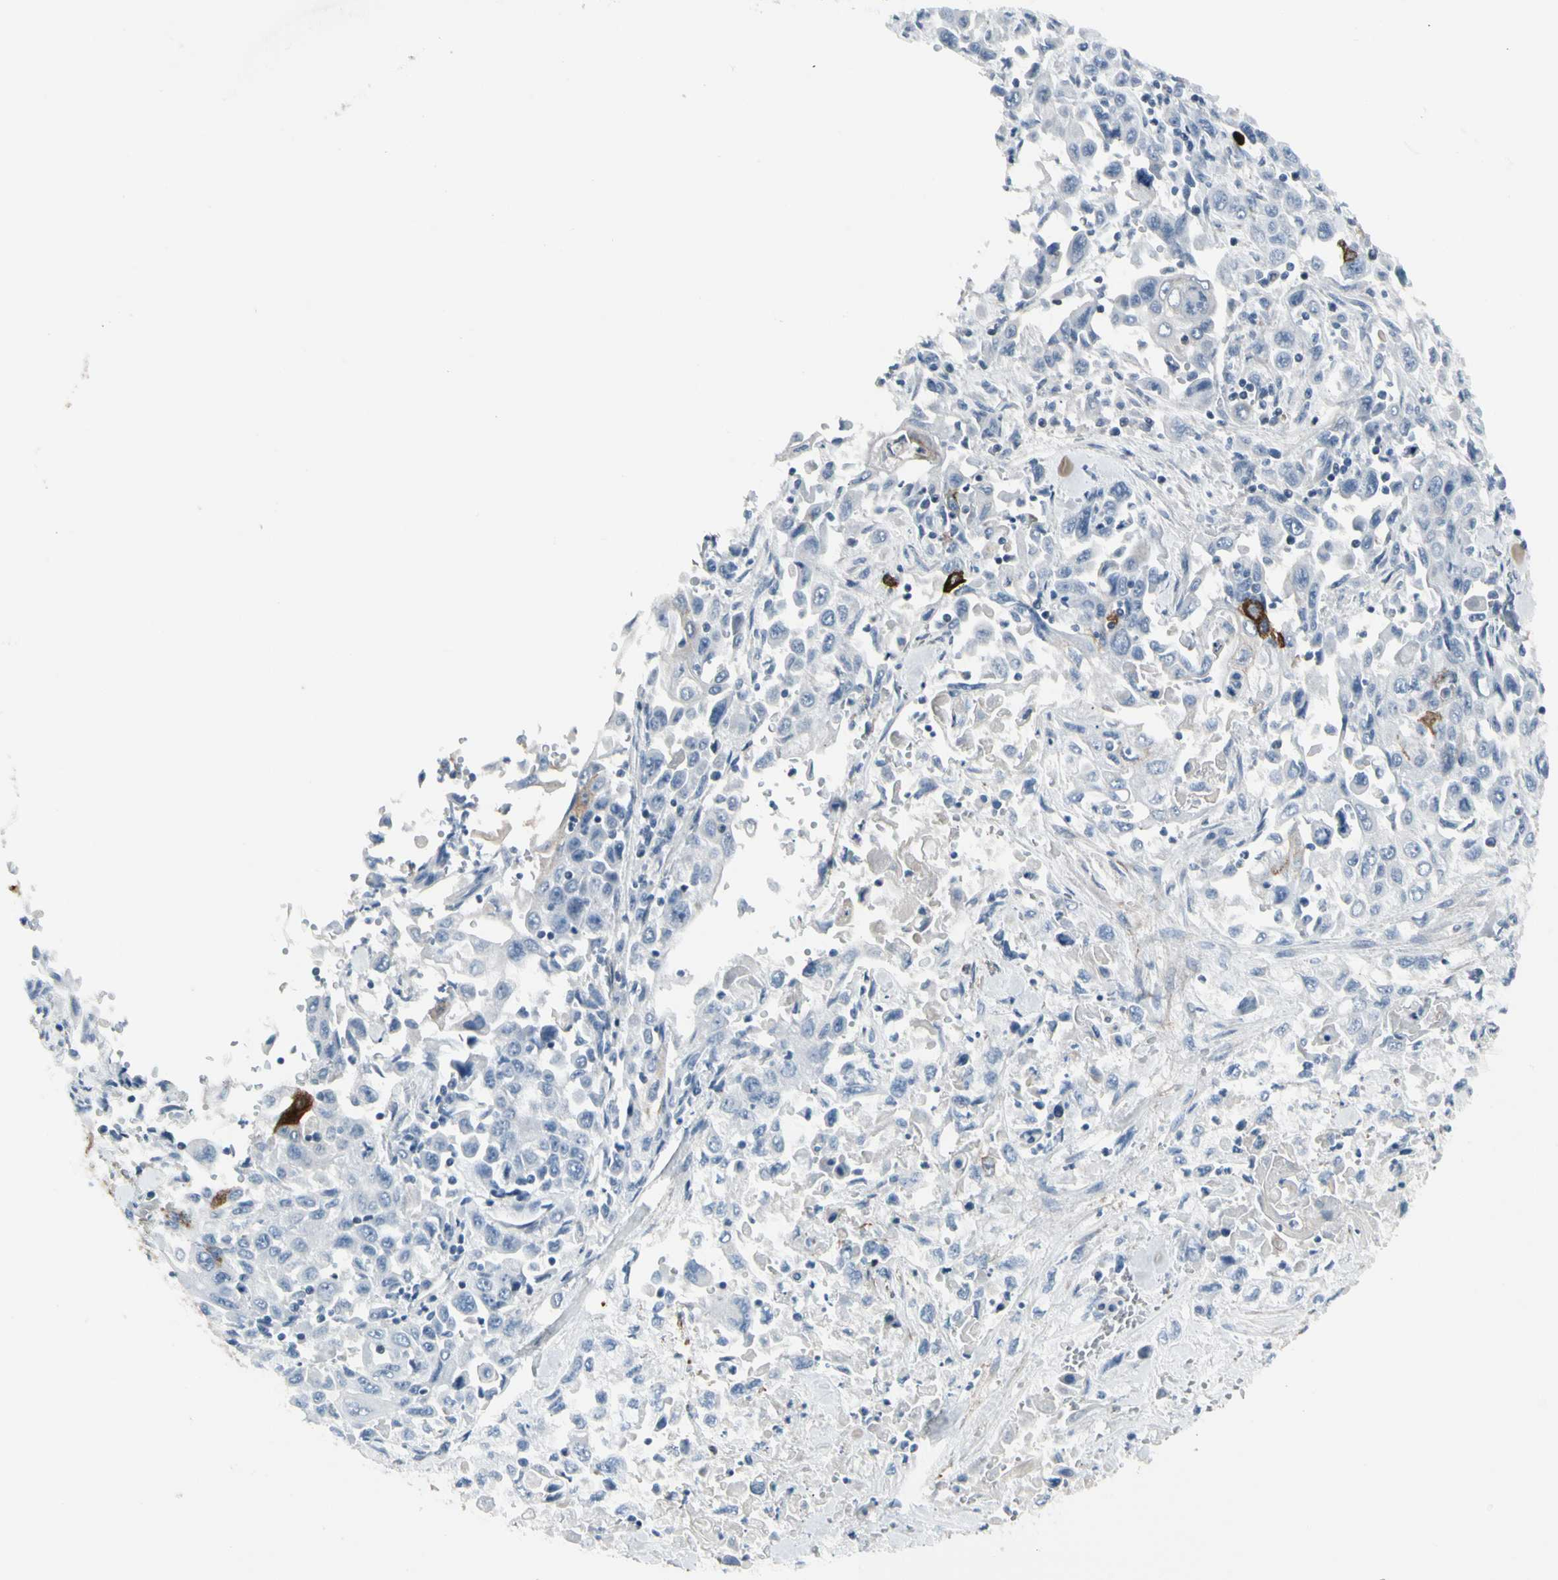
{"staining": {"intensity": "strong", "quantity": "25%-75%", "location": "cytoplasmic/membranous"}, "tissue": "pancreatic cancer", "cell_type": "Tumor cells", "image_type": "cancer", "snomed": [{"axis": "morphology", "description": "Adenocarcinoma, NOS"}, {"axis": "topography", "description": "Pancreas"}], "caption": "Protein expression analysis of human adenocarcinoma (pancreatic) reveals strong cytoplasmic/membranous staining in approximately 25%-75% of tumor cells.", "gene": "PIGR", "patient": {"sex": "male", "age": 70}}